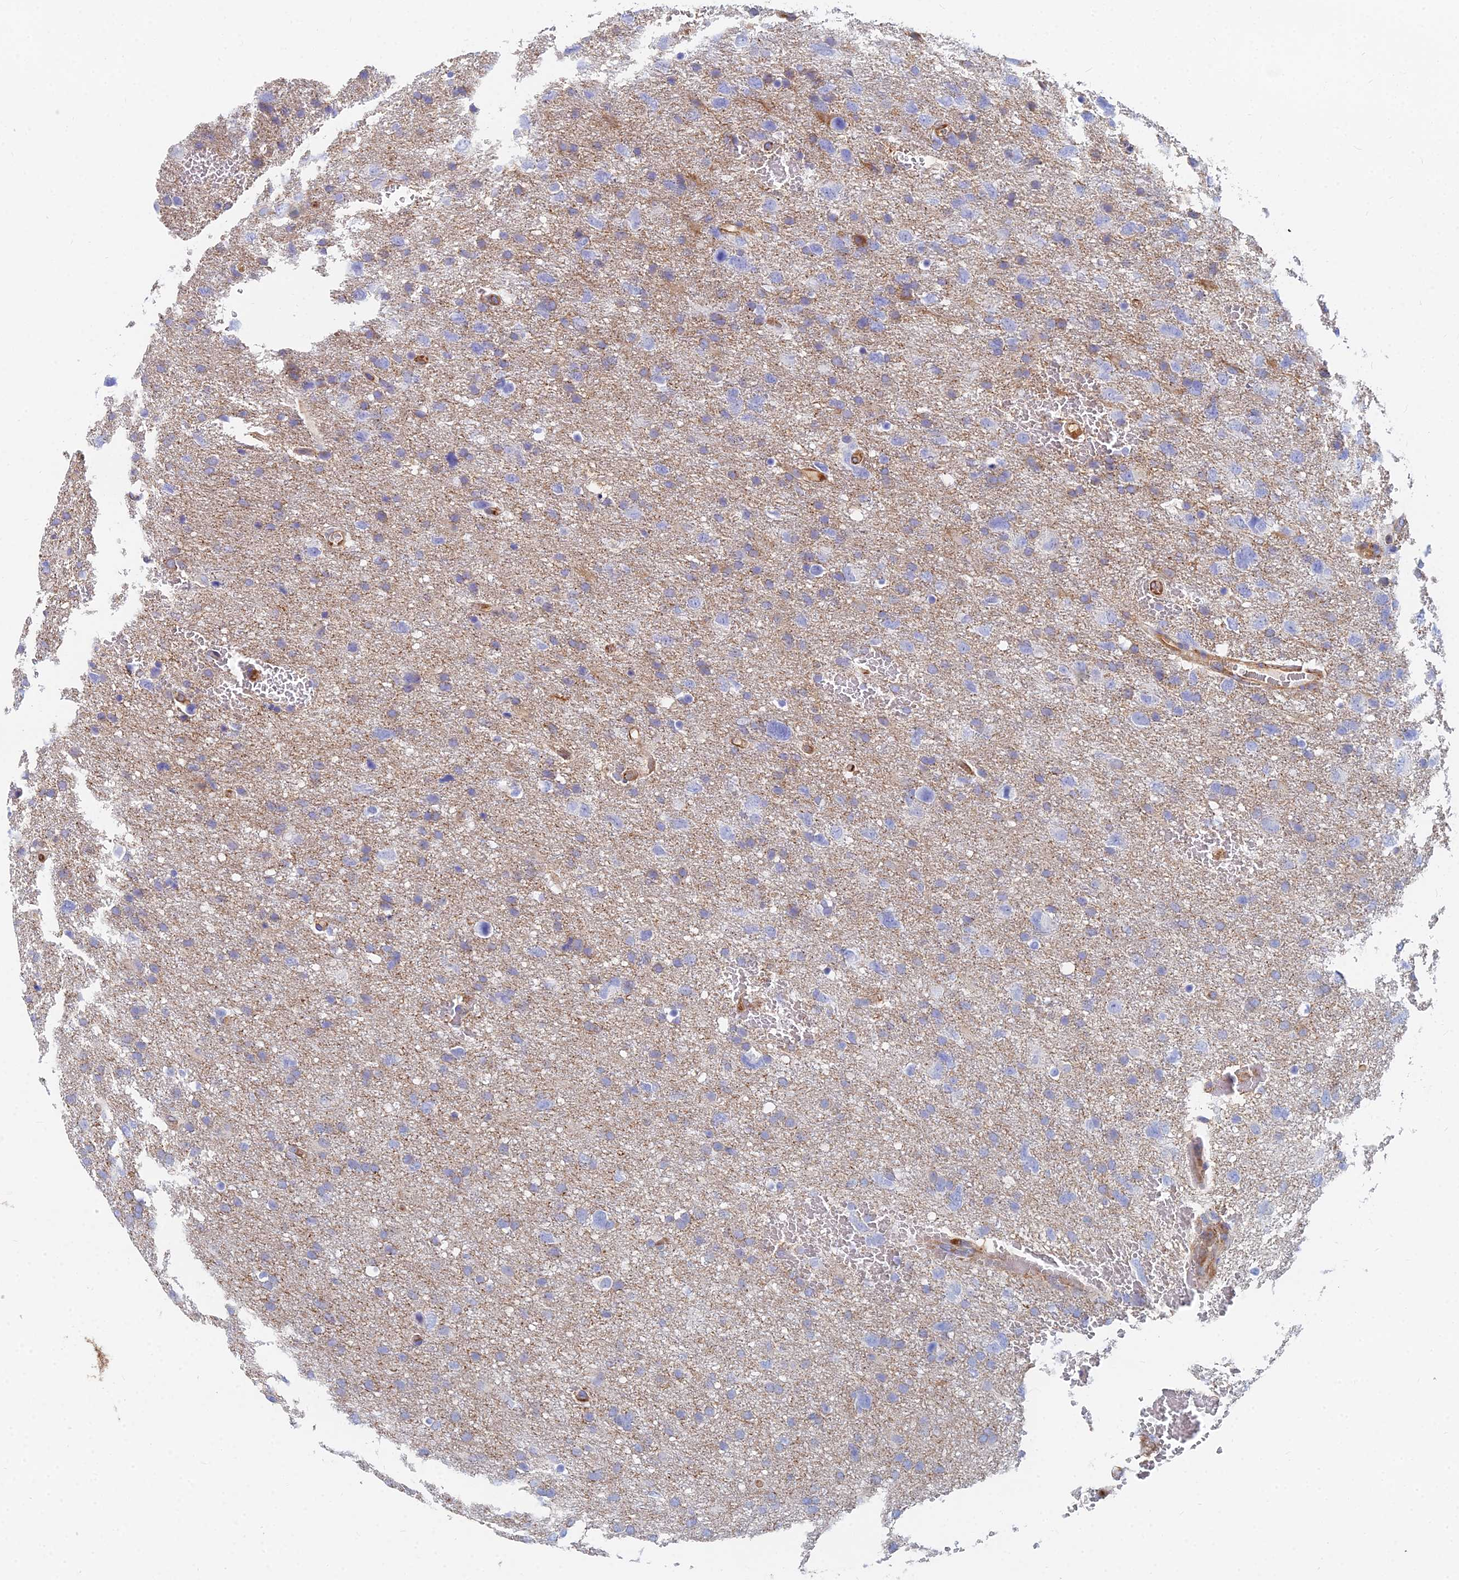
{"staining": {"intensity": "negative", "quantity": "none", "location": "none"}, "tissue": "glioma", "cell_type": "Tumor cells", "image_type": "cancer", "snomed": [{"axis": "morphology", "description": "Glioma, malignant, High grade"}, {"axis": "topography", "description": "Brain"}], "caption": "Tumor cells are negative for protein expression in human glioma. (DAB IHC with hematoxylin counter stain).", "gene": "GPR42", "patient": {"sex": "male", "age": 61}}